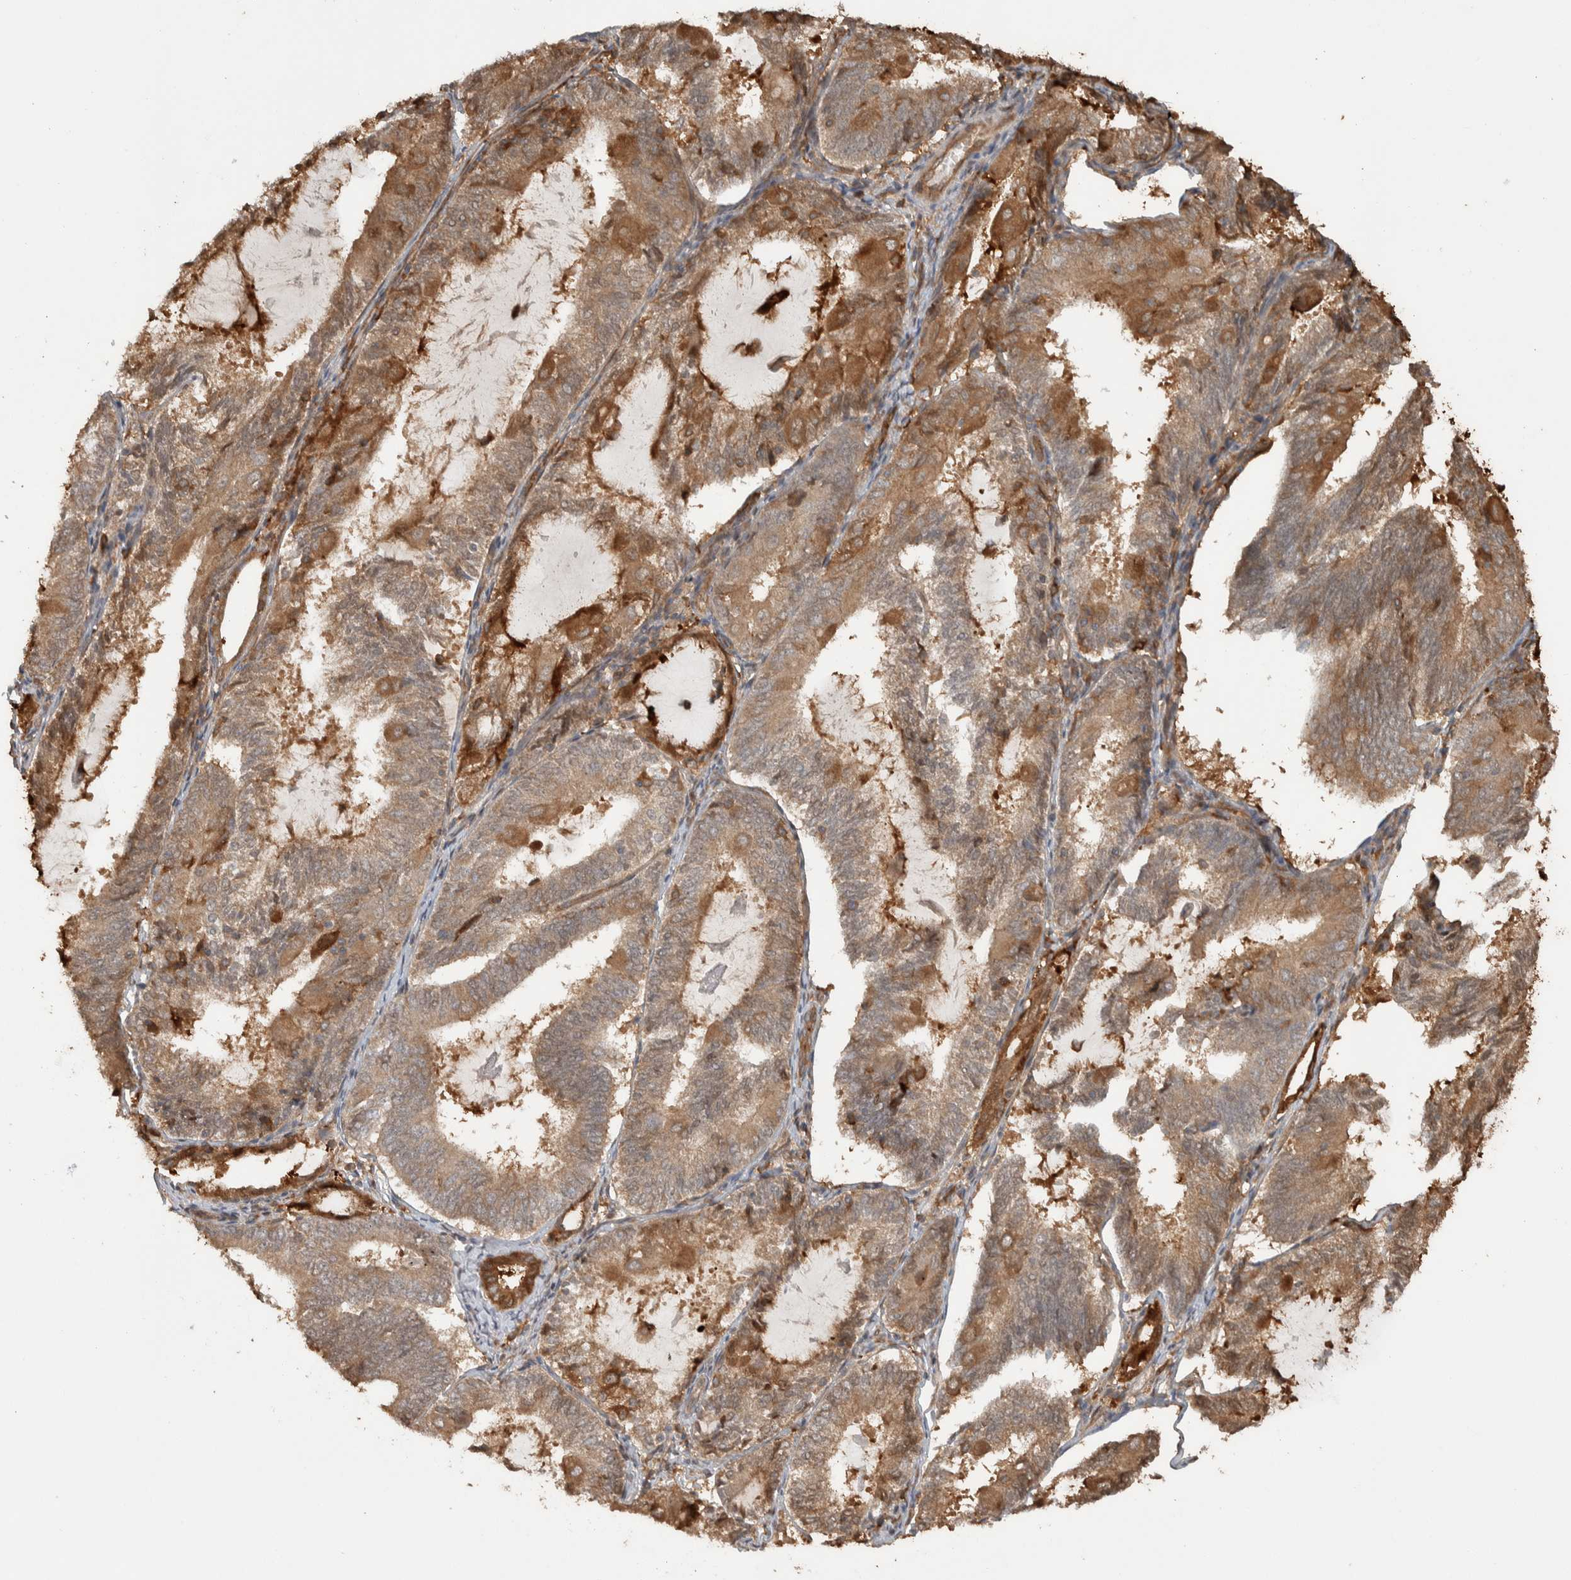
{"staining": {"intensity": "moderate", "quantity": ">75%", "location": "cytoplasmic/membranous"}, "tissue": "endometrial cancer", "cell_type": "Tumor cells", "image_type": "cancer", "snomed": [{"axis": "morphology", "description": "Adenocarcinoma, NOS"}, {"axis": "topography", "description": "Endometrium"}], "caption": "Immunohistochemistry (IHC) image of endometrial adenocarcinoma stained for a protein (brown), which reveals medium levels of moderate cytoplasmic/membranous staining in about >75% of tumor cells.", "gene": "CNTROB", "patient": {"sex": "female", "age": 81}}